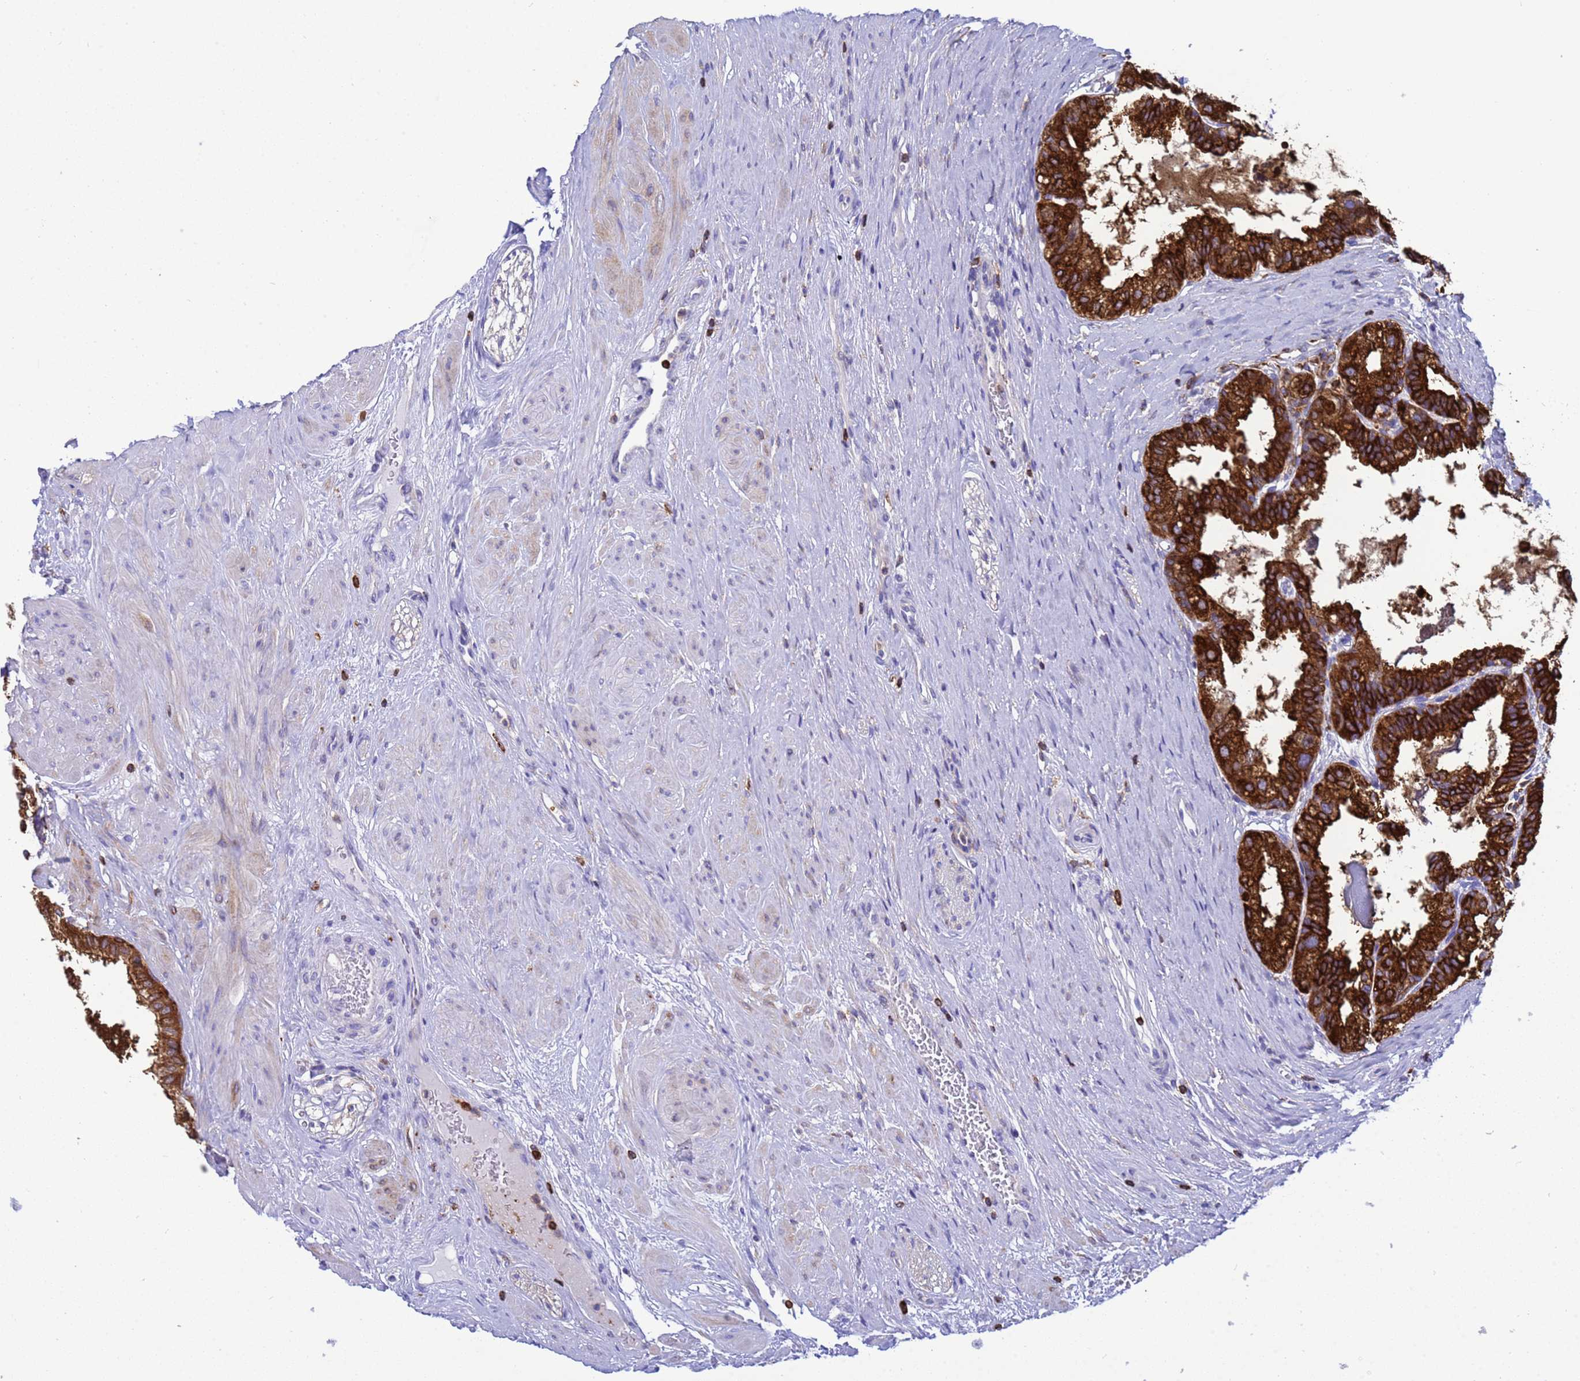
{"staining": {"intensity": "strong", "quantity": ">75%", "location": "cytoplasmic/membranous"}, "tissue": "prostate", "cell_type": "Glandular cells", "image_type": "normal", "snomed": [{"axis": "morphology", "description": "Normal tissue, NOS"}, {"axis": "topography", "description": "Prostate"}], "caption": "Immunohistochemical staining of normal prostate exhibits high levels of strong cytoplasmic/membranous staining in approximately >75% of glandular cells.", "gene": "EZR", "patient": {"sex": "male", "age": 60}}